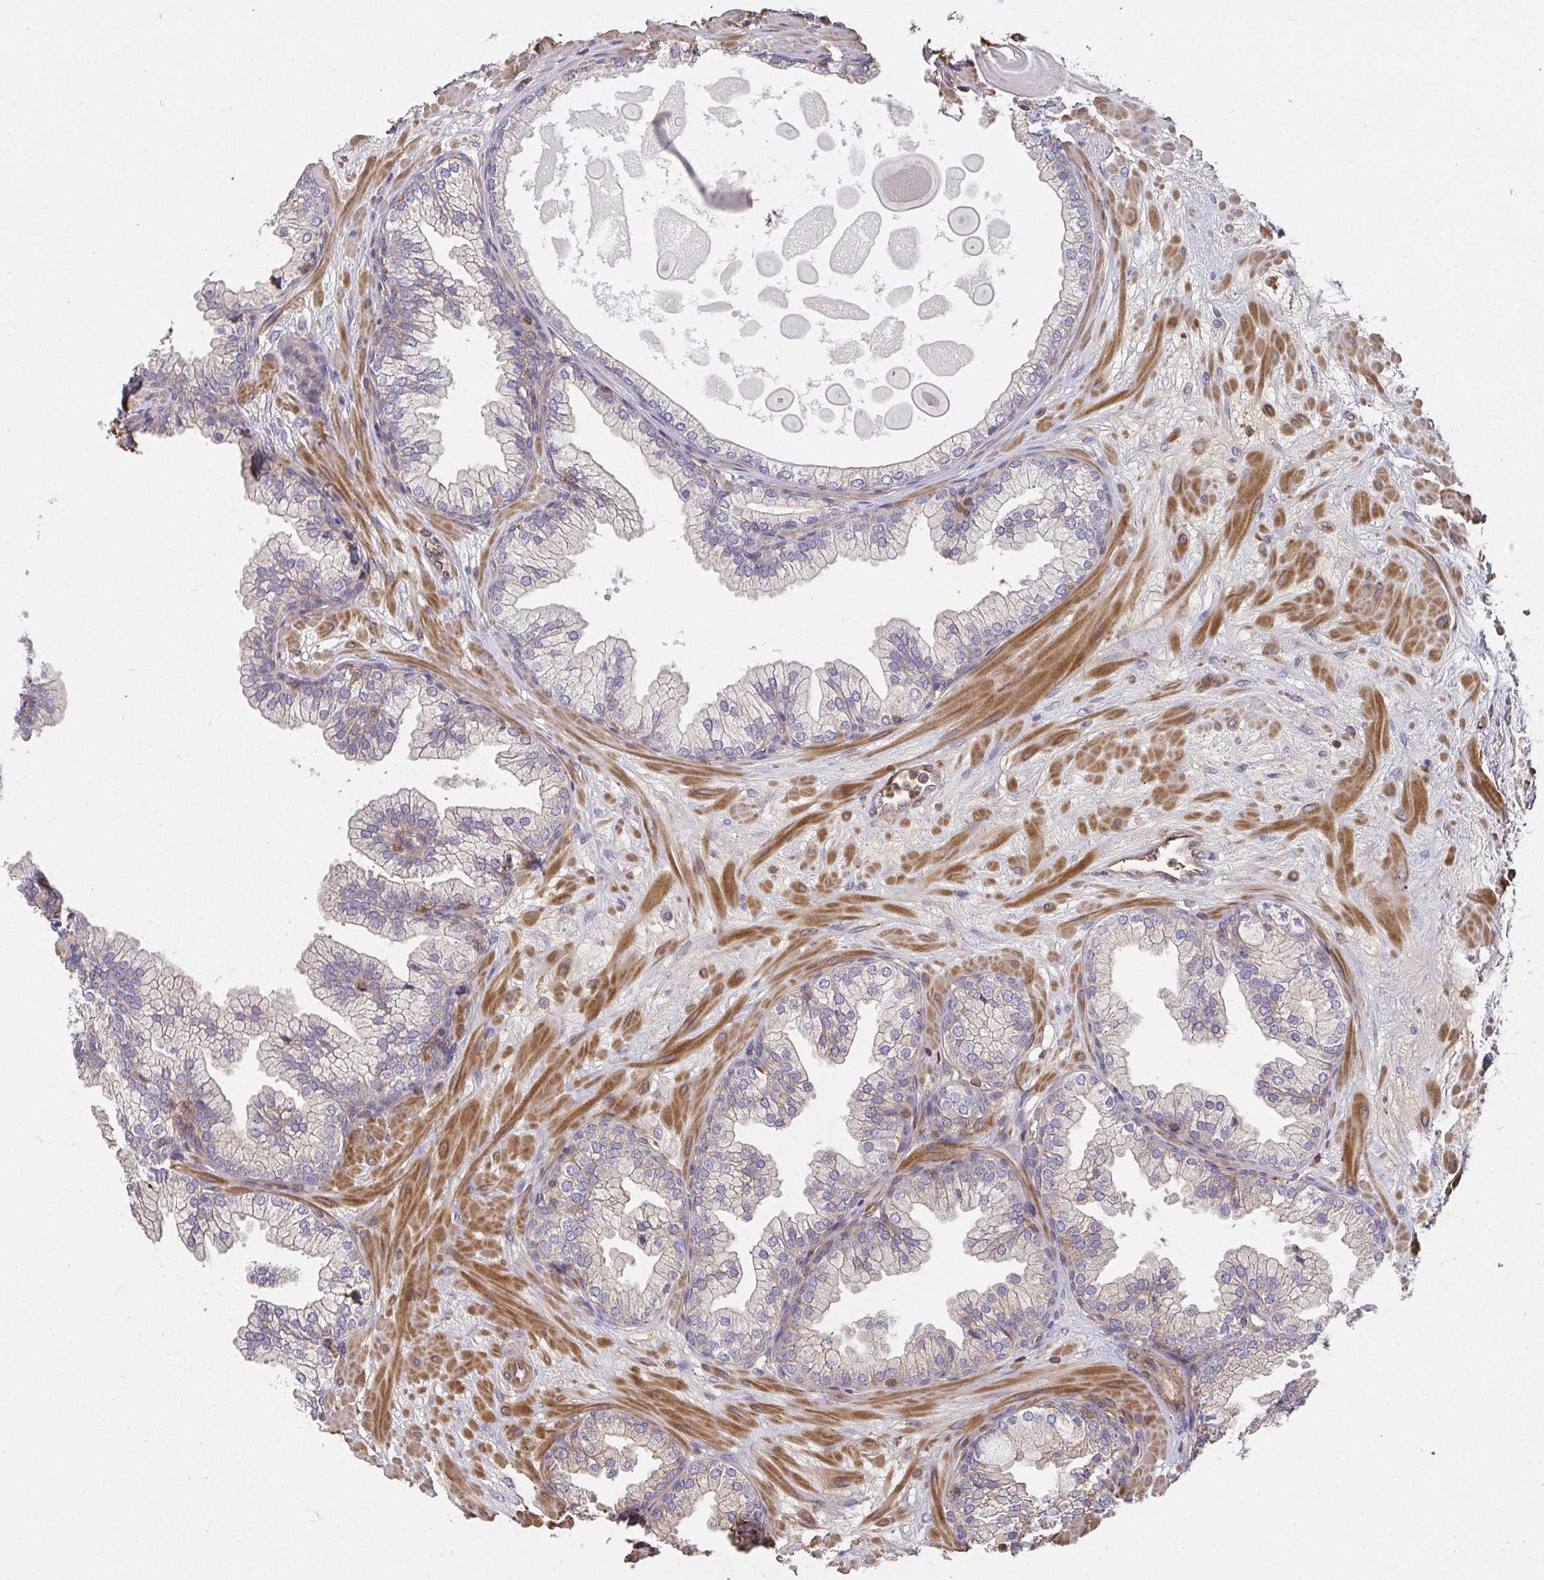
{"staining": {"intensity": "weak", "quantity": "<25%", "location": "cytoplasmic/membranous"}, "tissue": "prostate", "cell_type": "Glandular cells", "image_type": "normal", "snomed": [{"axis": "morphology", "description": "Normal tissue, NOS"}, {"axis": "topography", "description": "Prostate"}, {"axis": "topography", "description": "Peripheral nerve tissue"}], "caption": "Photomicrograph shows no protein staining in glandular cells of normal prostate.", "gene": "TNMD", "patient": {"sex": "male", "age": 61}}